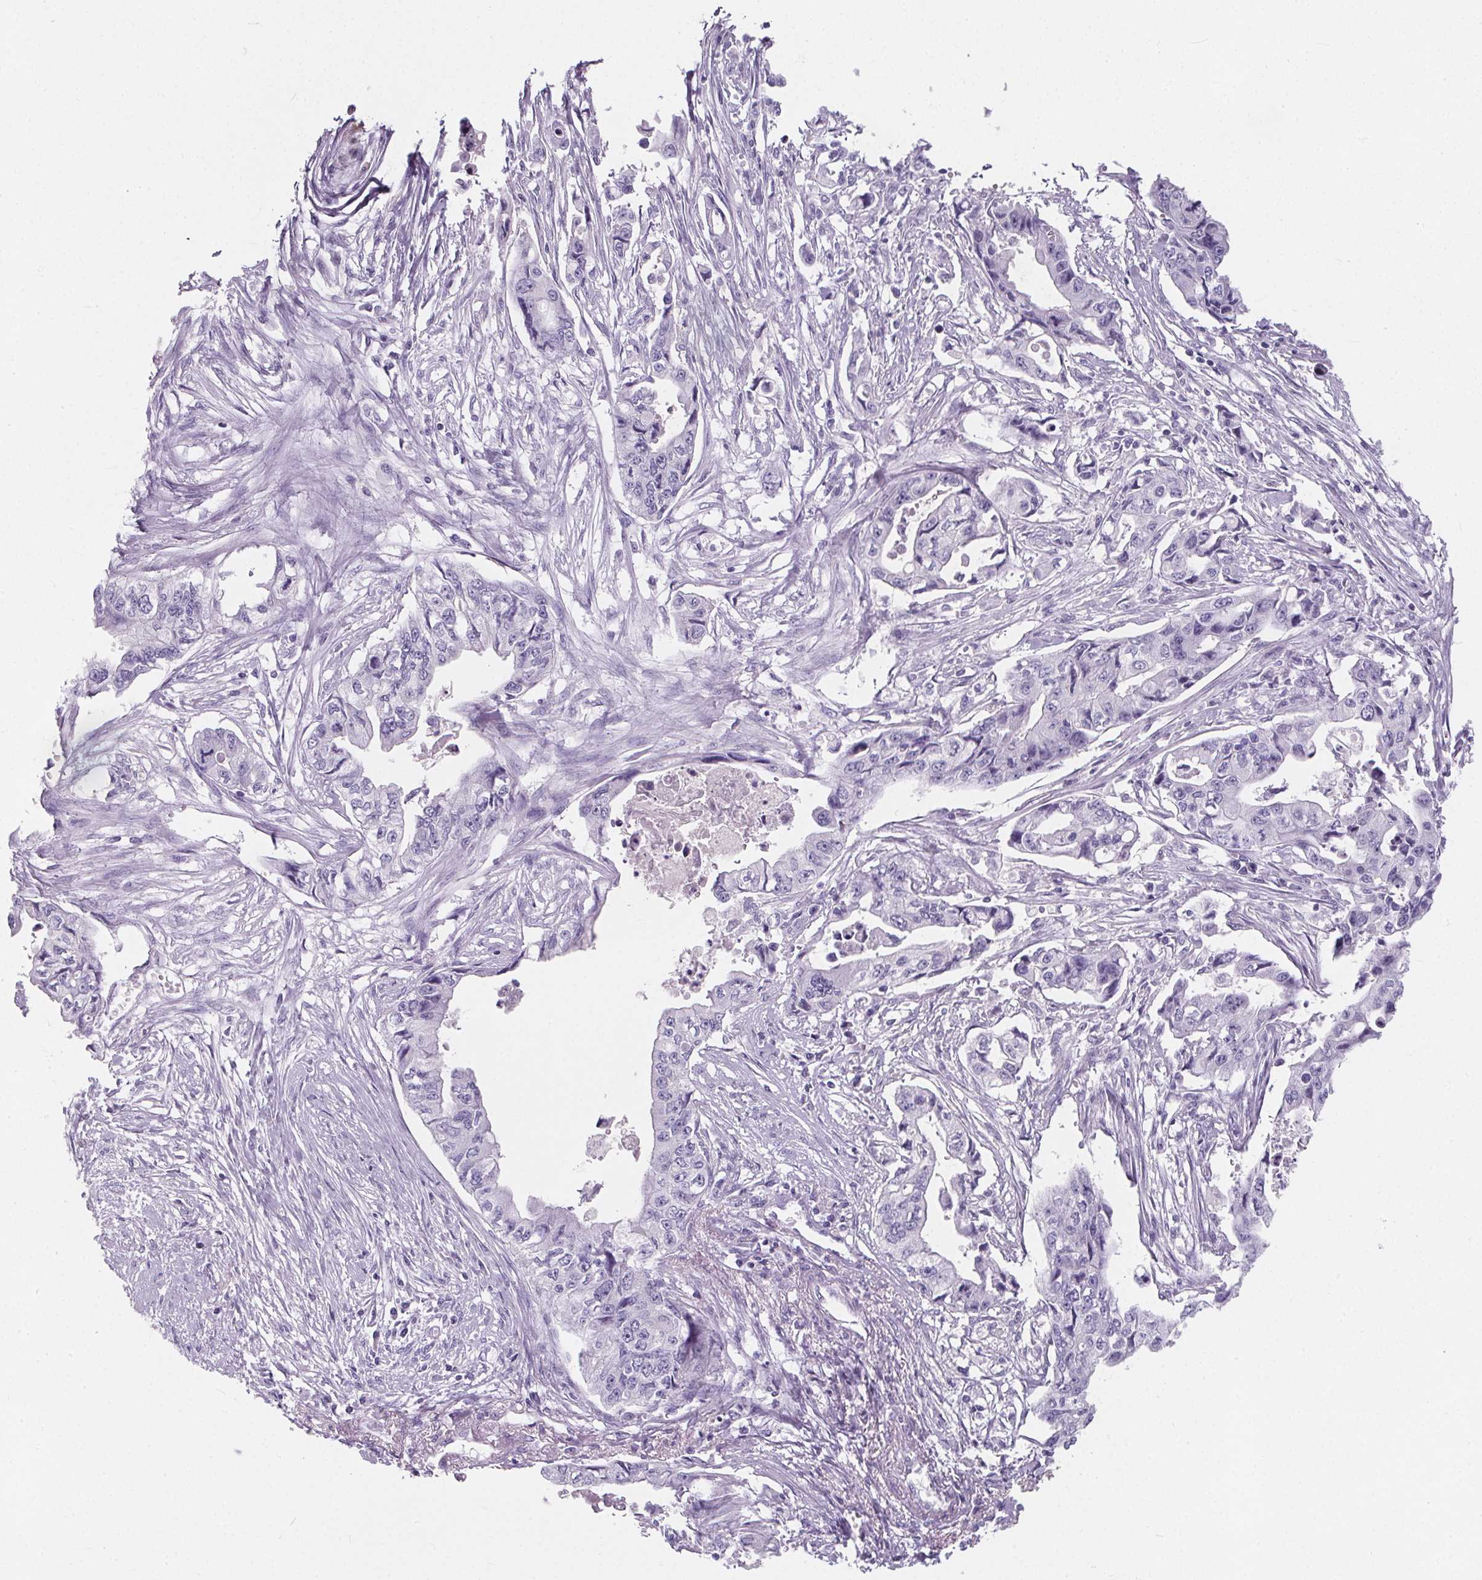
{"staining": {"intensity": "negative", "quantity": "none", "location": "none"}, "tissue": "pancreatic cancer", "cell_type": "Tumor cells", "image_type": "cancer", "snomed": [{"axis": "morphology", "description": "Adenocarcinoma, NOS"}, {"axis": "topography", "description": "Pancreas"}], "caption": "High power microscopy histopathology image of an IHC image of pancreatic cancer, revealing no significant staining in tumor cells. Brightfield microscopy of immunohistochemistry (IHC) stained with DAB (3,3'-diaminobenzidine) (brown) and hematoxylin (blue), captured at high magnification.", "gene": "ADRB1", "patient": {"sex": "male", "age": 66}}